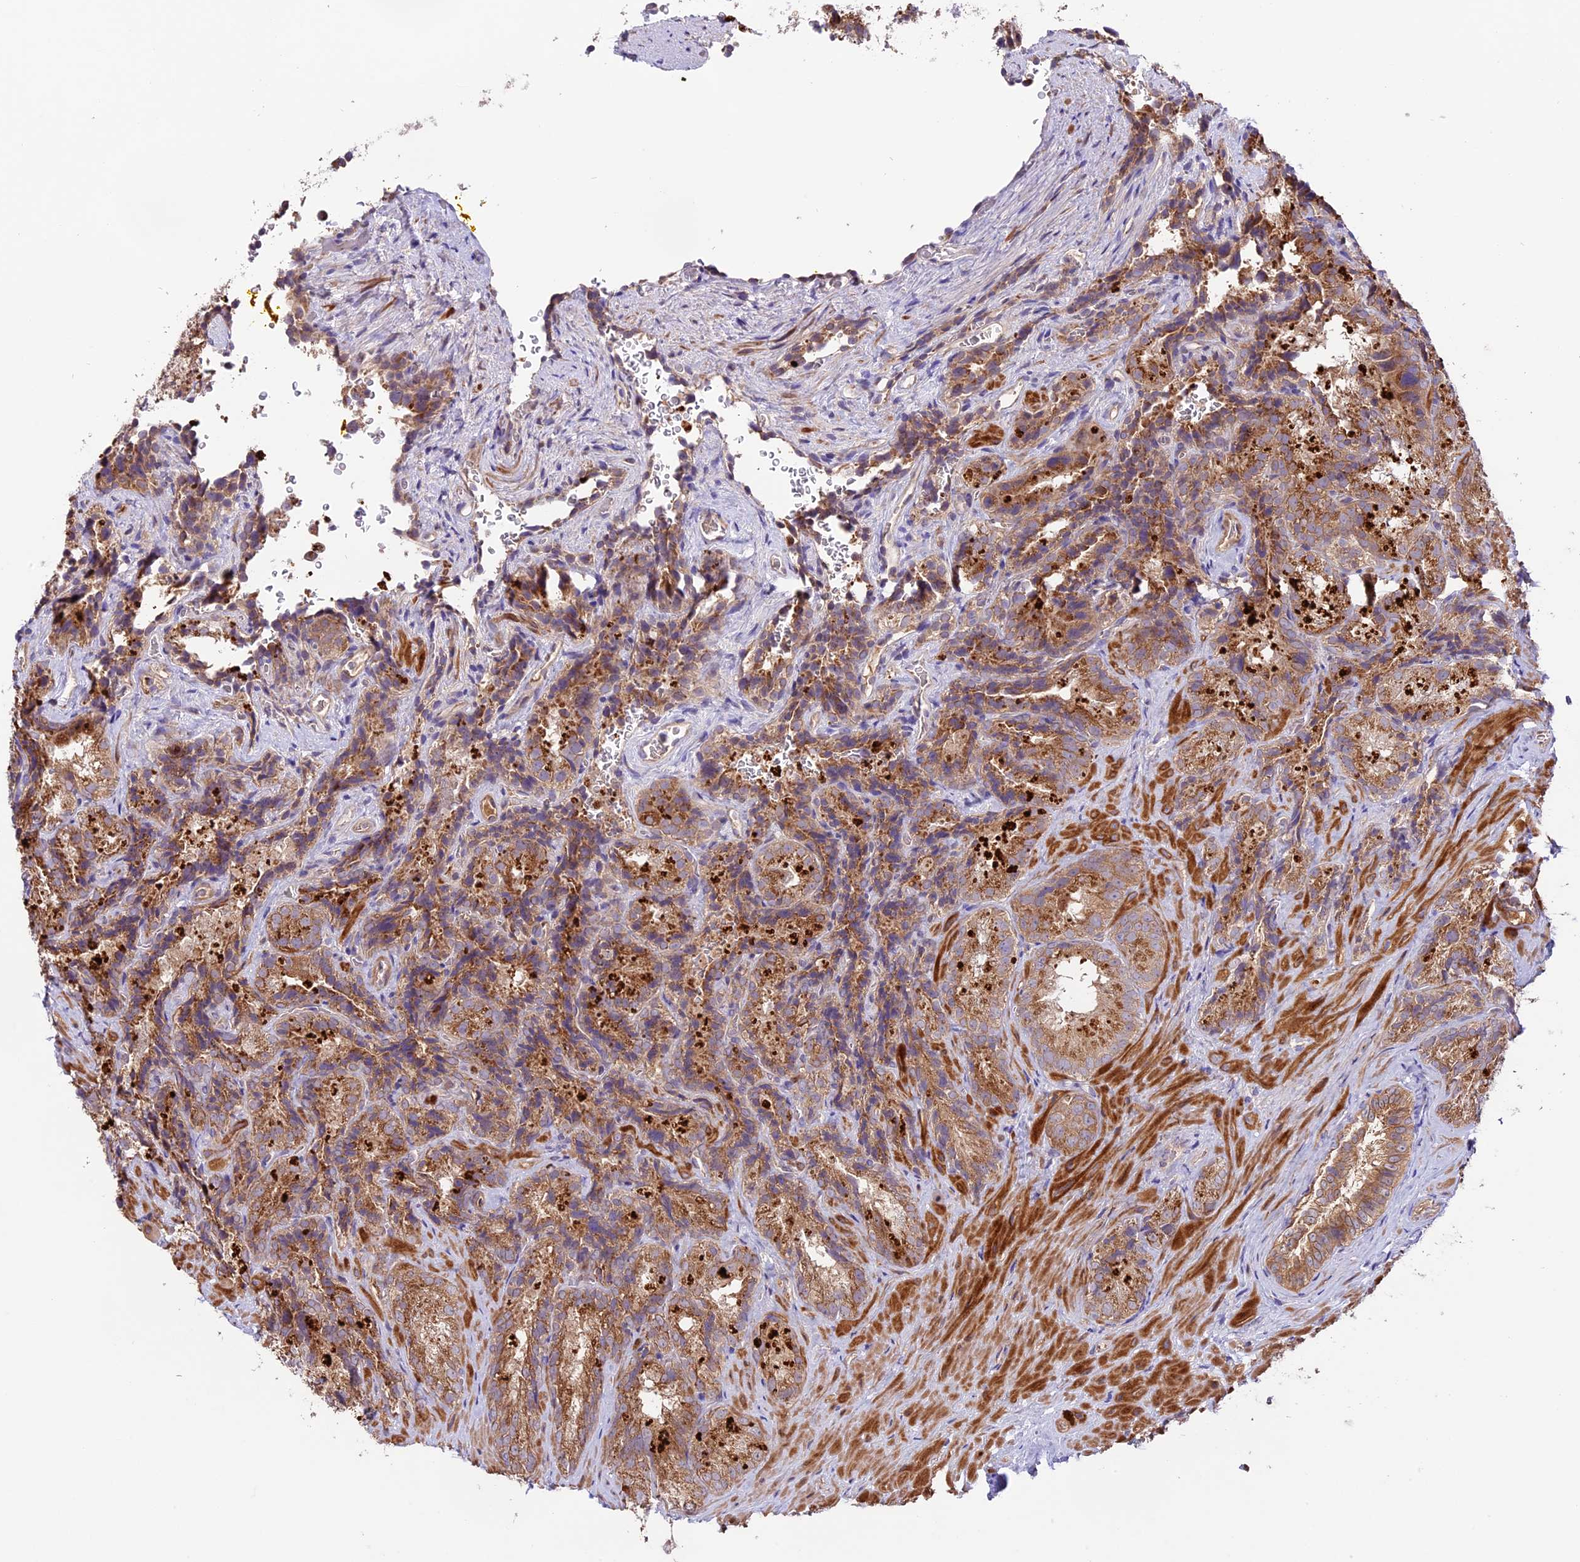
{"staining": {"intensity": "moderate", "quantity": ">75%", "location": "cytoplasmic/membranous"}, "tissue": "seminal vesicle", "cell_type": "Glandular cells", "image_type": "normal", "snomed": [{"axis": "morphology", "description": "Normal tissue, NOS"}, {"axis": "topography", "description": "Seminal veicle"}], "caption": "An image of human seminal vesicle stained for a protein reveals moderate cytoplasmic/membranous brown staining in glandular cells. (Brightfield microscopy of DAB IHC at high magnification).", "gene": "COG8", "patient": {"sex": "male", "age": 58}}